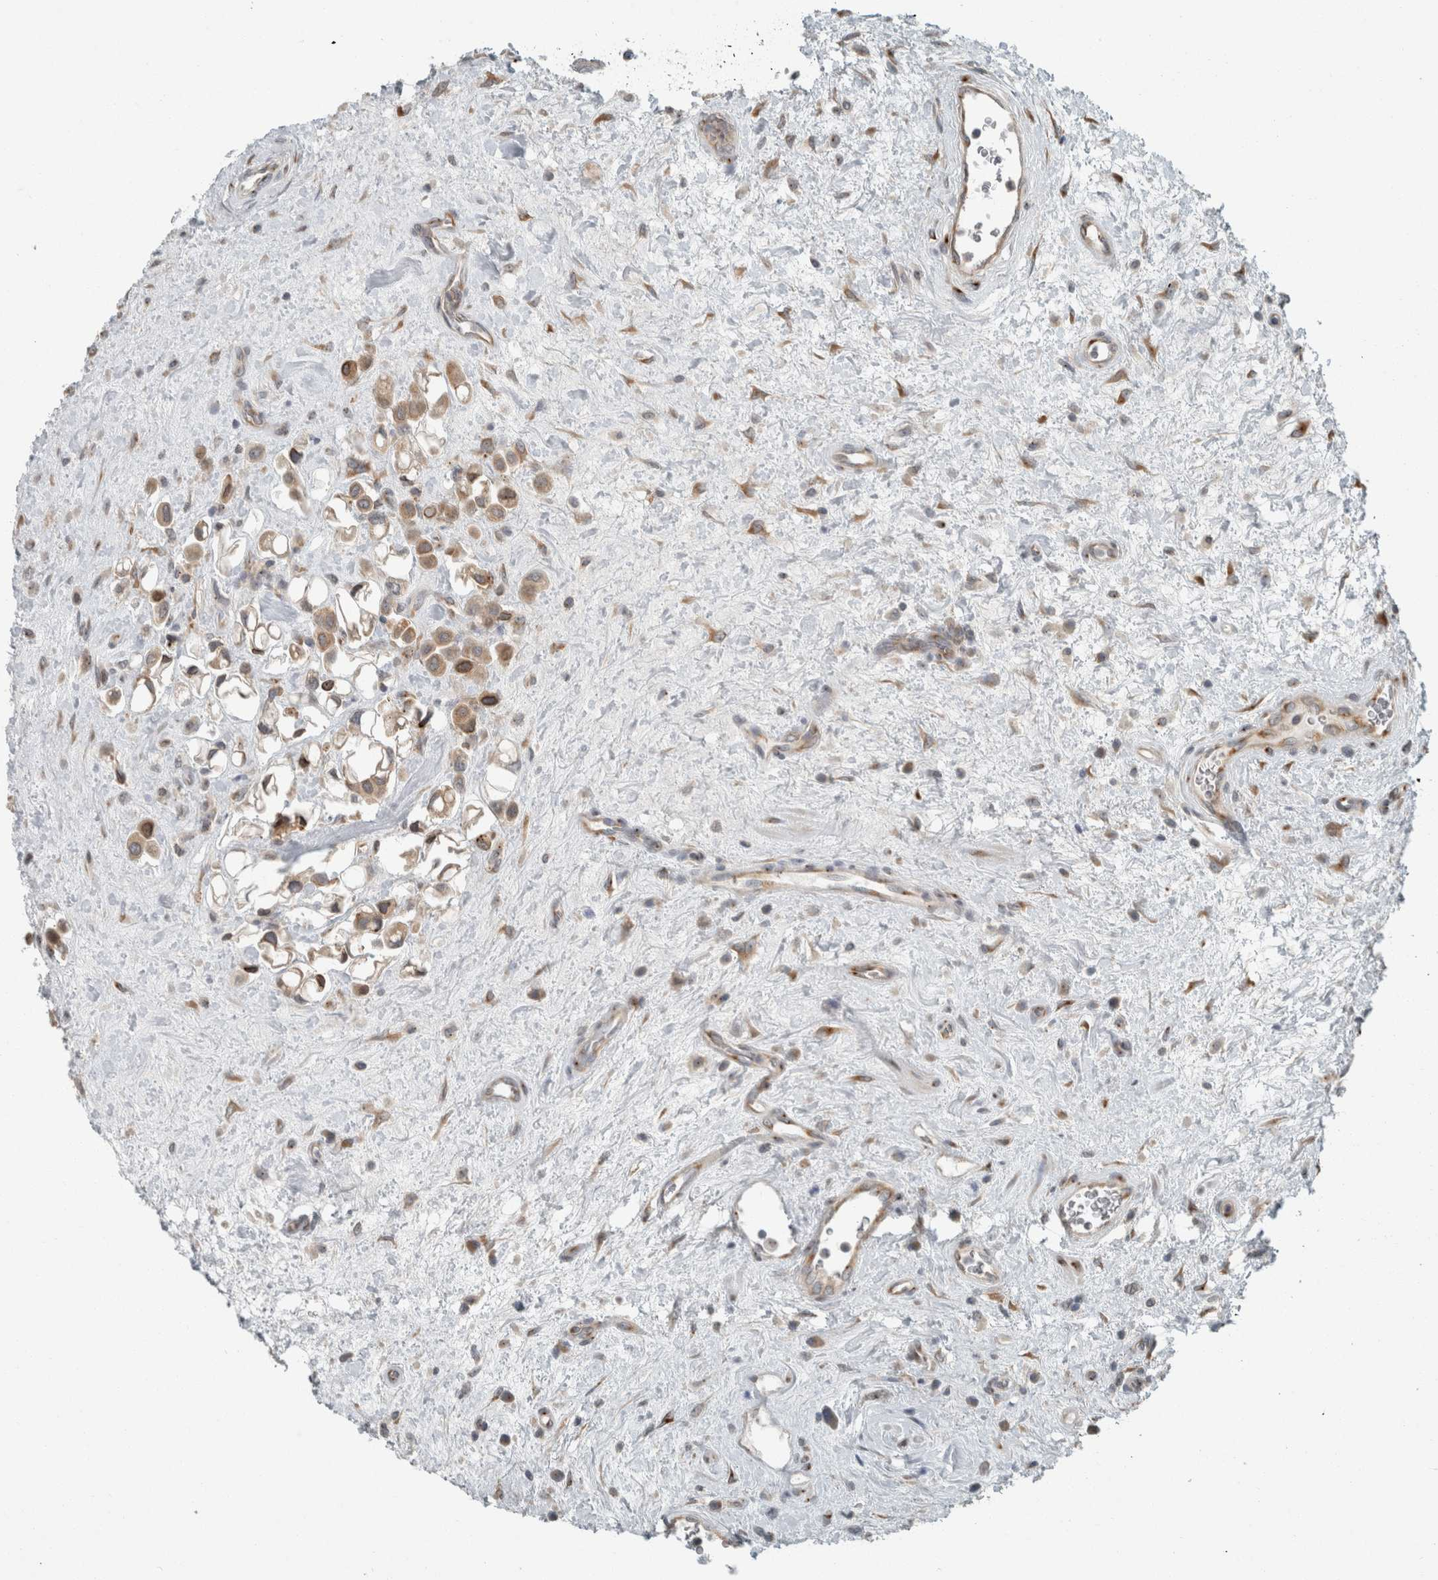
{"staining": {"intensity": "strong", "quantity": "25%-75%", "location": "cytoplasmic/membranous,nuclear"}, "tissue": "urothelial cancer", "cell_type": "Tumor cells", "image_type": "cancer", "snomed": [{"axis": "morphology", "description": "Urothelial carcinoma, High grade"}, {"axis": "topography", "description": "Urinary bladder"}], "caption": "This micrograph demonstrates immunohistochemistry (IHC) staining of urothelial cancer, with high strong cytoplasmic/membranous and nuclear staining in about 25%-75% of tumor cells.", "gene": "KIF1C", "patient": {"sex": "male", "age": 50}}